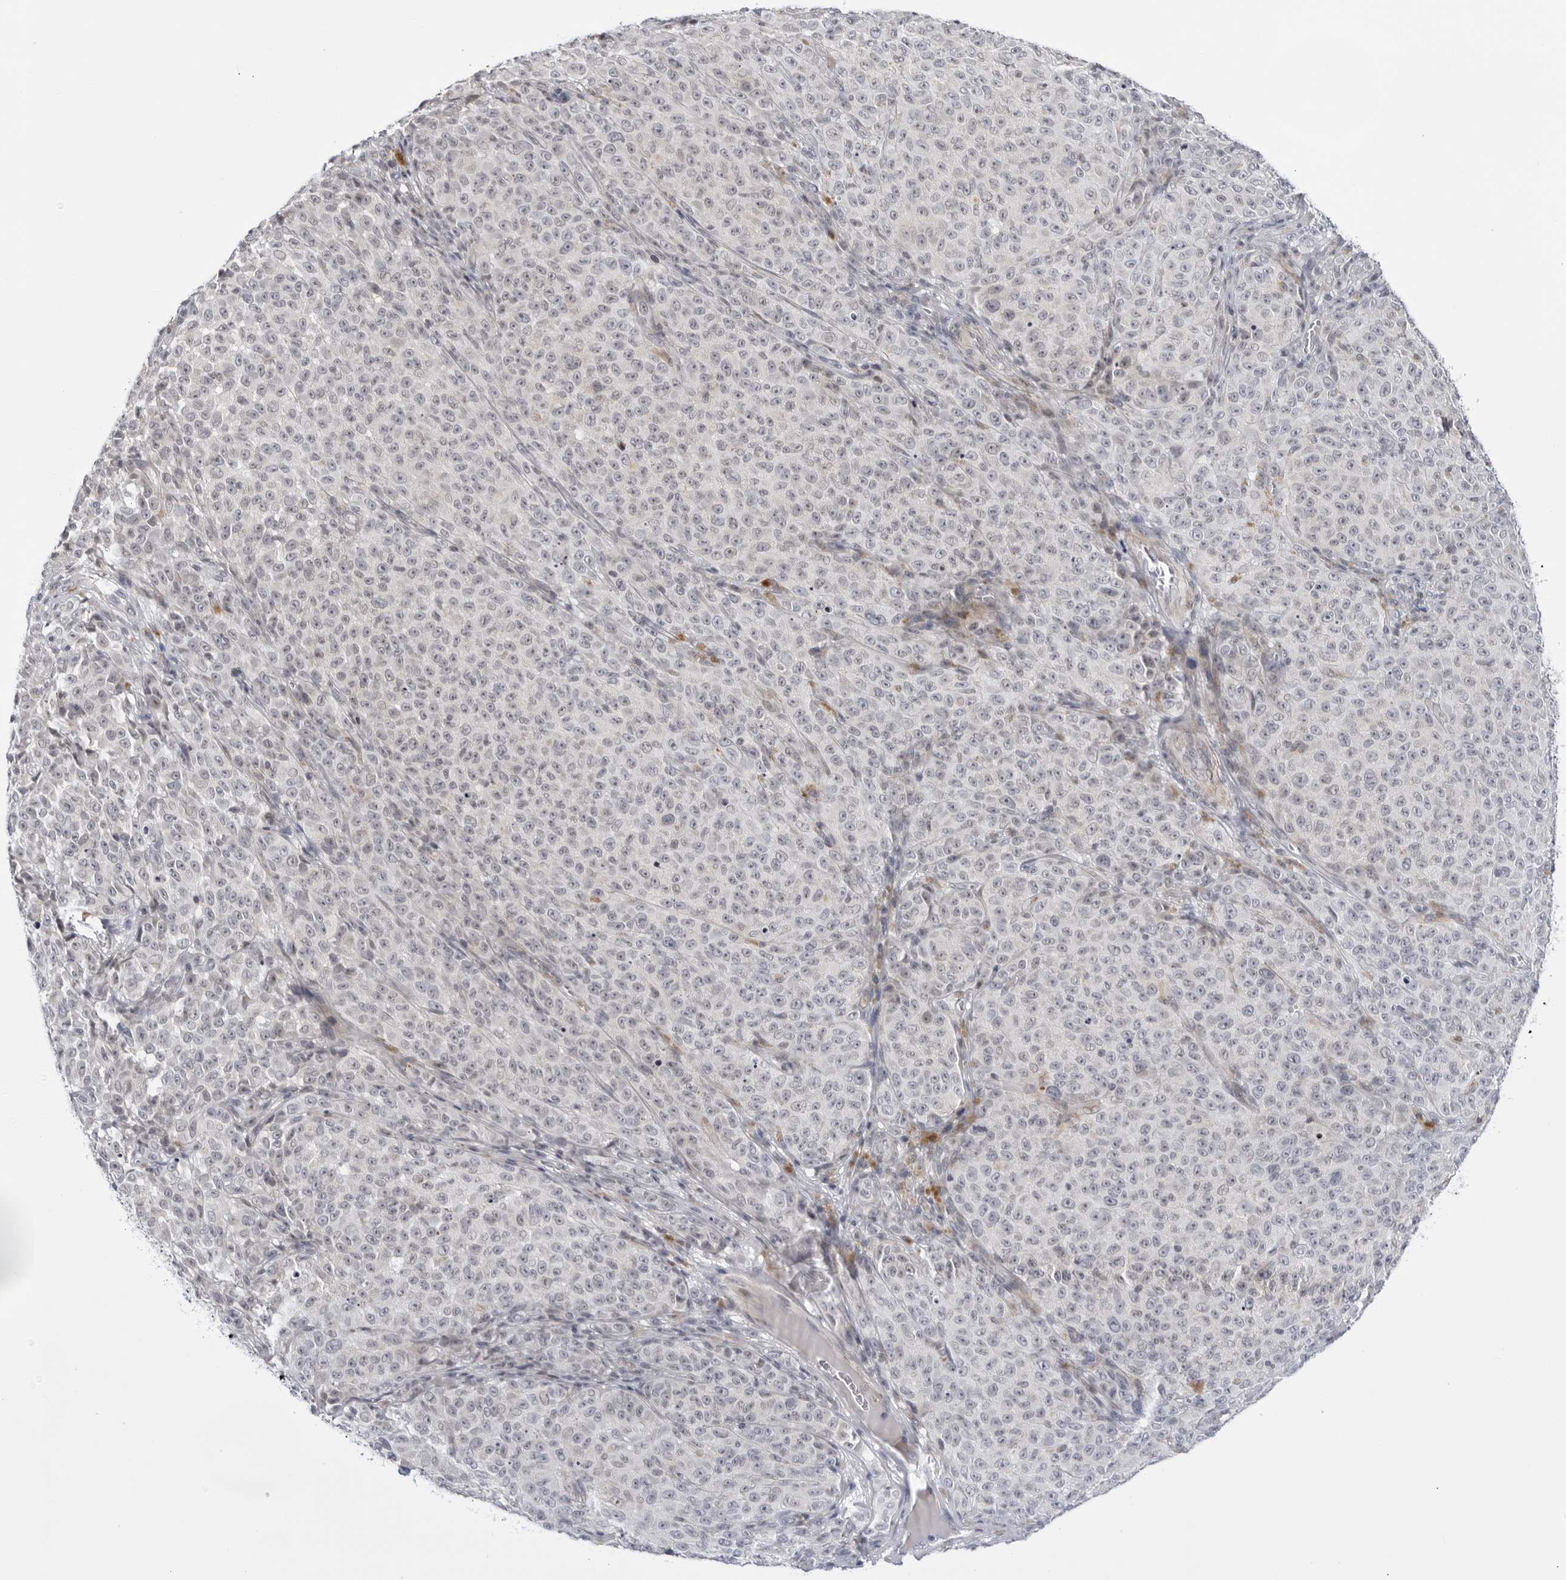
{"staining": {"intensity": "negative", "quantity": "none", "location": "none"}, "tissue": "melanoma", "cell_type": "Tumor cells", "image_type": "cancer", "snomed": [{"axis": "morphology", "description": "Malignant melanoma, NOS"}, {"axis": "topography", "description": "Skin"}], "caption": "A high-resolution image shows immunohistochemistry (IHC) staining of malignant melanoma, which shows no significant positivity in tumor cells.", "gene": "CNBD1", "patient": {"sex": "female", "age": 82}}